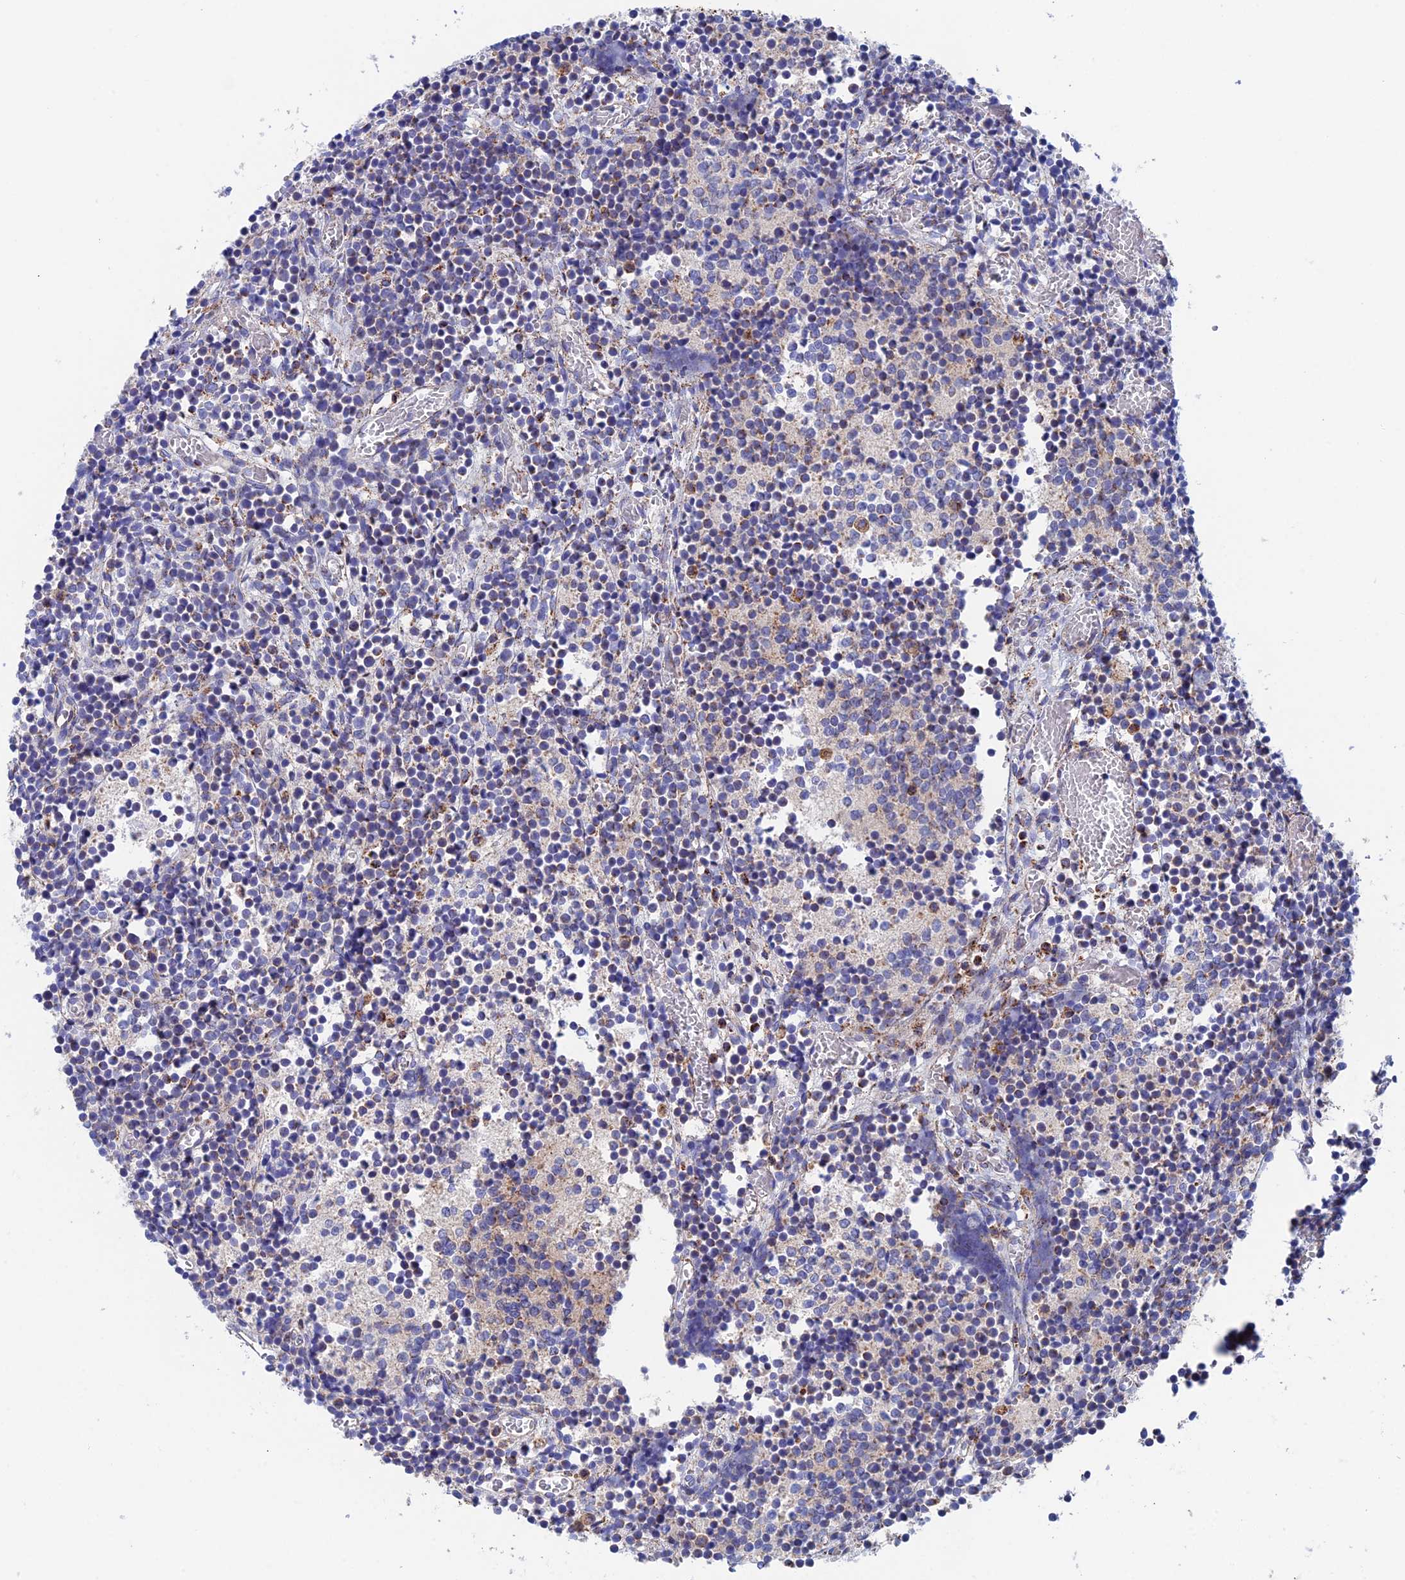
{"staining": {"intensity": "moderate", "quantity": "<25%", "location": "cytoplasmic/membranous"}, "tissue": "glioma", "cell_type": "Tumor cells", "image_type": "cancer", "snomed": [{"axis": "morphology", "description": "Glioma, malignant, Low grade"}, {"axis": "topography", "description": "Brain"}], "caption": "This micrograph exhibits malignant low-grade glioma stained with IHC to label a protein in brown. The cytoplasmic/membranous of tumor cells show moderate positivity for the protein. Nuclei are counter-stained blue.", "gene": "WDR83", "patient": {"sex": "female", "age": 1}}